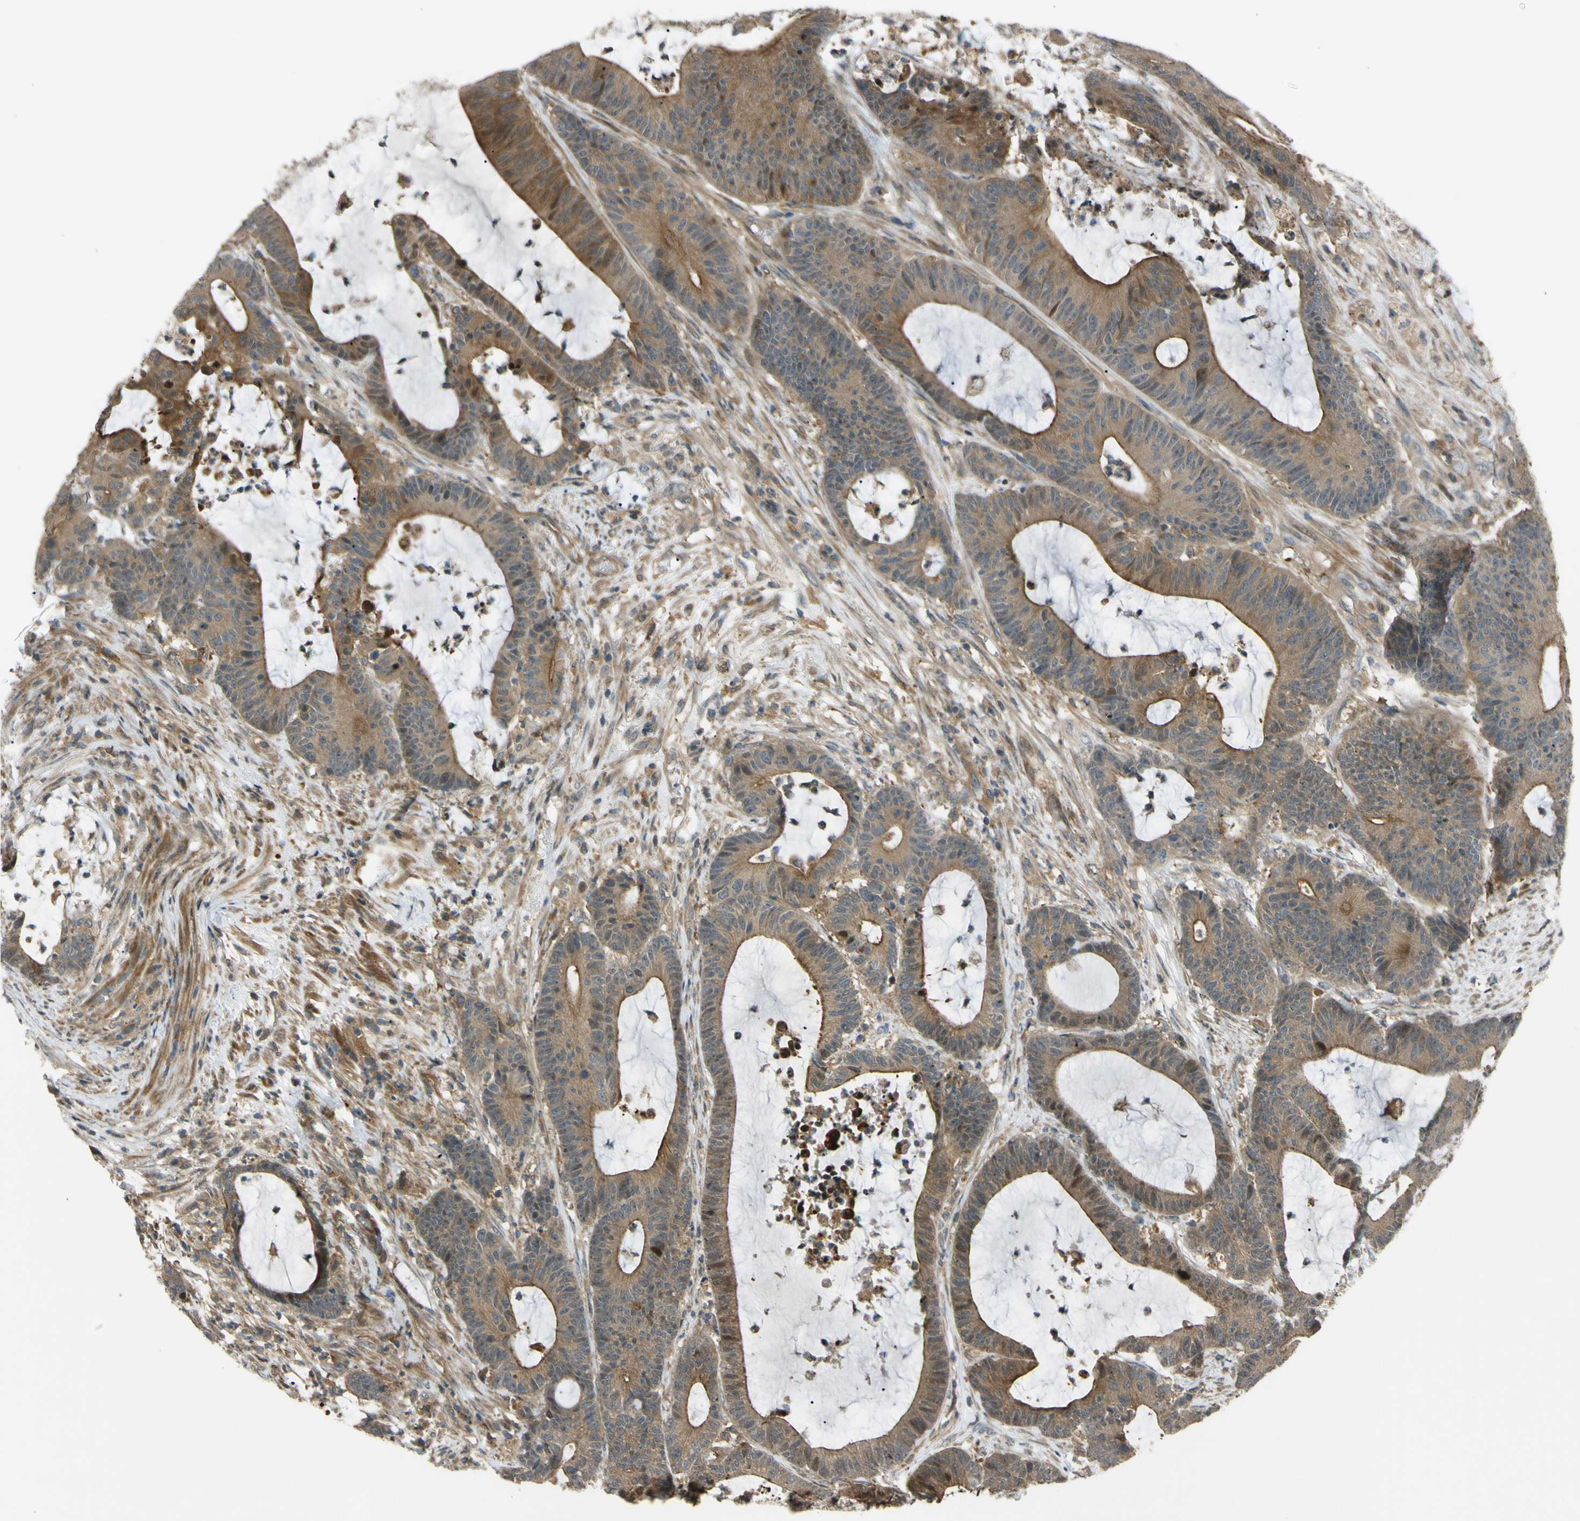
{"staining": {"intensity": "moderate", "quantity": ">75%", "location": "cytoplasmic/membranous"}, "tissue": "colorectal cancer", "cell_type": "Tumor cells", "image_type": "cancer", "snomed": [{"axis": "morphology", "description": "Adenocarcinoma, NOS"}, {"axis": "topography", "description": "Colon"}], "caption": "IHC image of neoplastic tissue: human colorectal cancer (adenocarcinoma) stained using immunohistochemistry displays medium levels of moderate protein expression localized specifically in the cytoplasmic/membranous of tumor cells, appearing as a cytoplasmic/membranous brown color.", "gene": "FLII", "patient": {"sex": "female", "age": 84}}